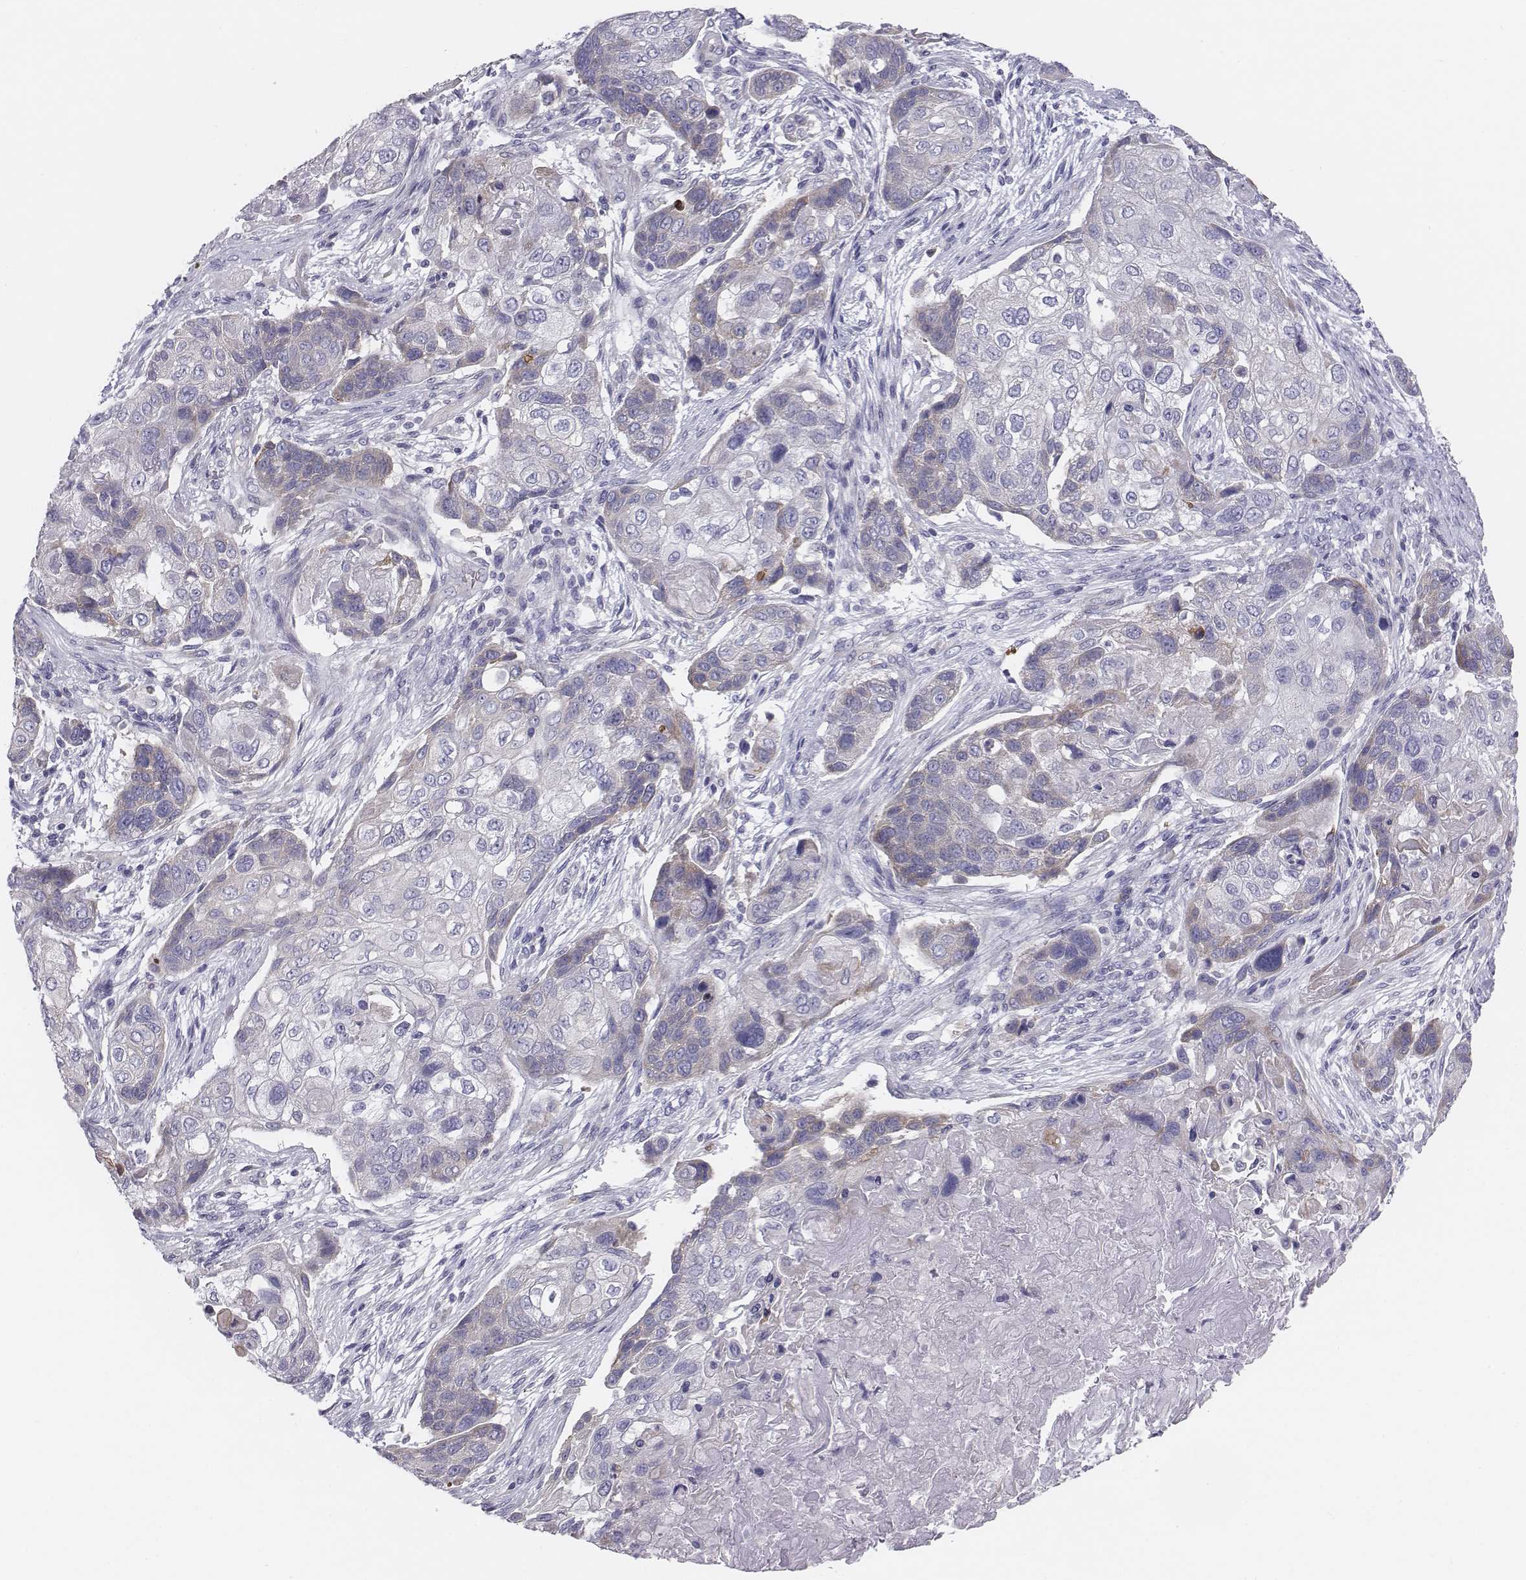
{"staining": {"intensity": "weak", "quantity": "<25%", "location": "cytoplasmic/membranous"}, "tissue": "lung cancer", "cell_type": "Tumor cells", "image_type": "cancer", "snomed": [{"axis": "morphology", "description": "Squamous cell carcinoma, NOS"}, {"axis": "topography", "description": "Lung"}], "caption": "DAB (3,3'-diaminobenzidine) immunohistochemical staining of human lung cancer (squamous cell carcinoma) shows no significant expression in tumor cells.", "gene": "CHST14", "patient": {"sex": "male", "age": 69}}